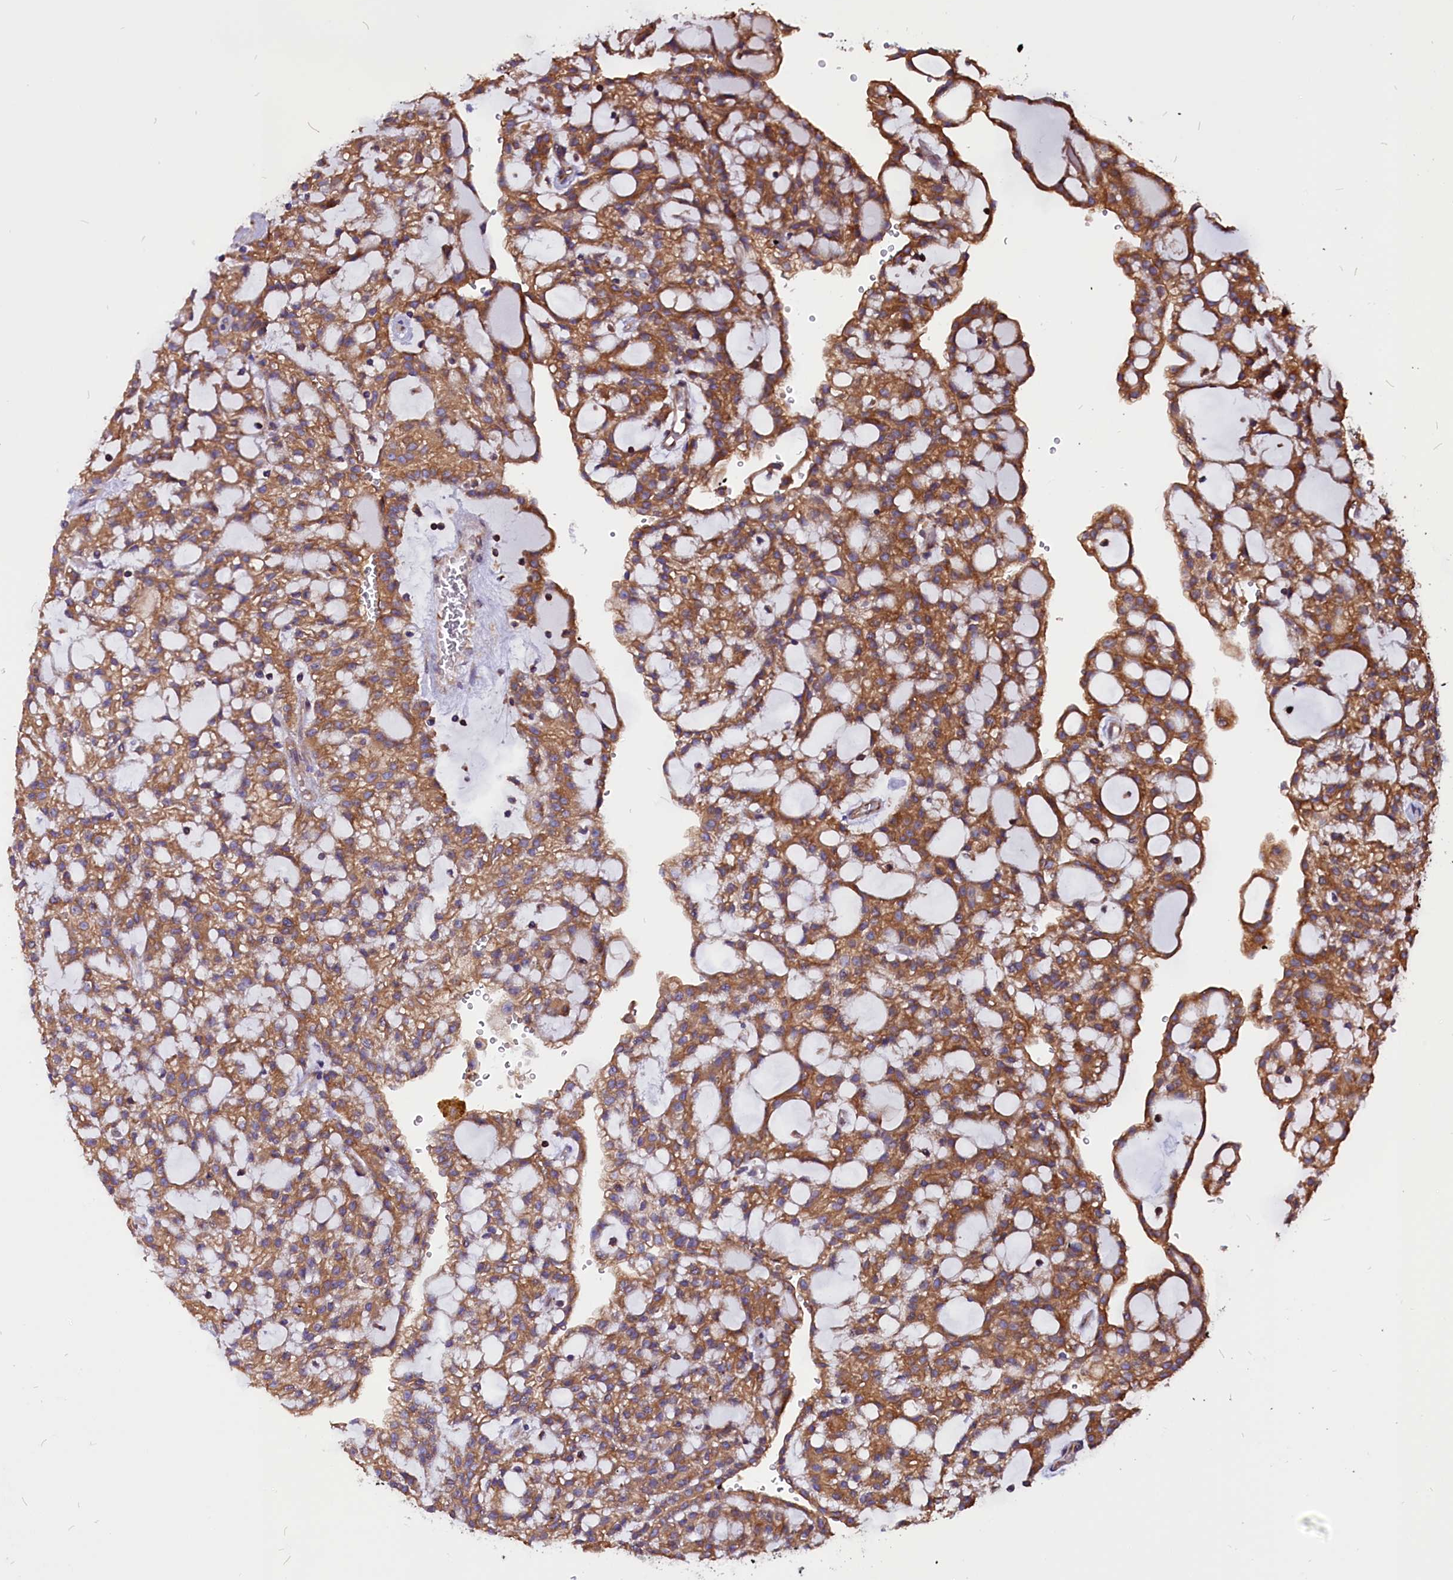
{"staining": {"intensity": "moderate", "quantity": ">75%", "location": "cytoplasmic/membranous"}, "tissue": "renal cancer", "cell_type": "Tumor cells", "image_type": "cancer", "snomed": [{"axis": "morphology", "description": "Adenocarcinoma, NOS"}, {"axis": "topography", "description": "Kidney"}], "caption": "Protein staining of renal adenocarcinoma tissue reveals moderate cytoplasmic/membranous expression in about >75% of tumor cells. (DAB (3,3'-diaminobenzidine) IHC, brown staining for protein, blue staining for nuclei).", "gene": "EIF3G", "patient": {"sex": "male", "age": 63}}